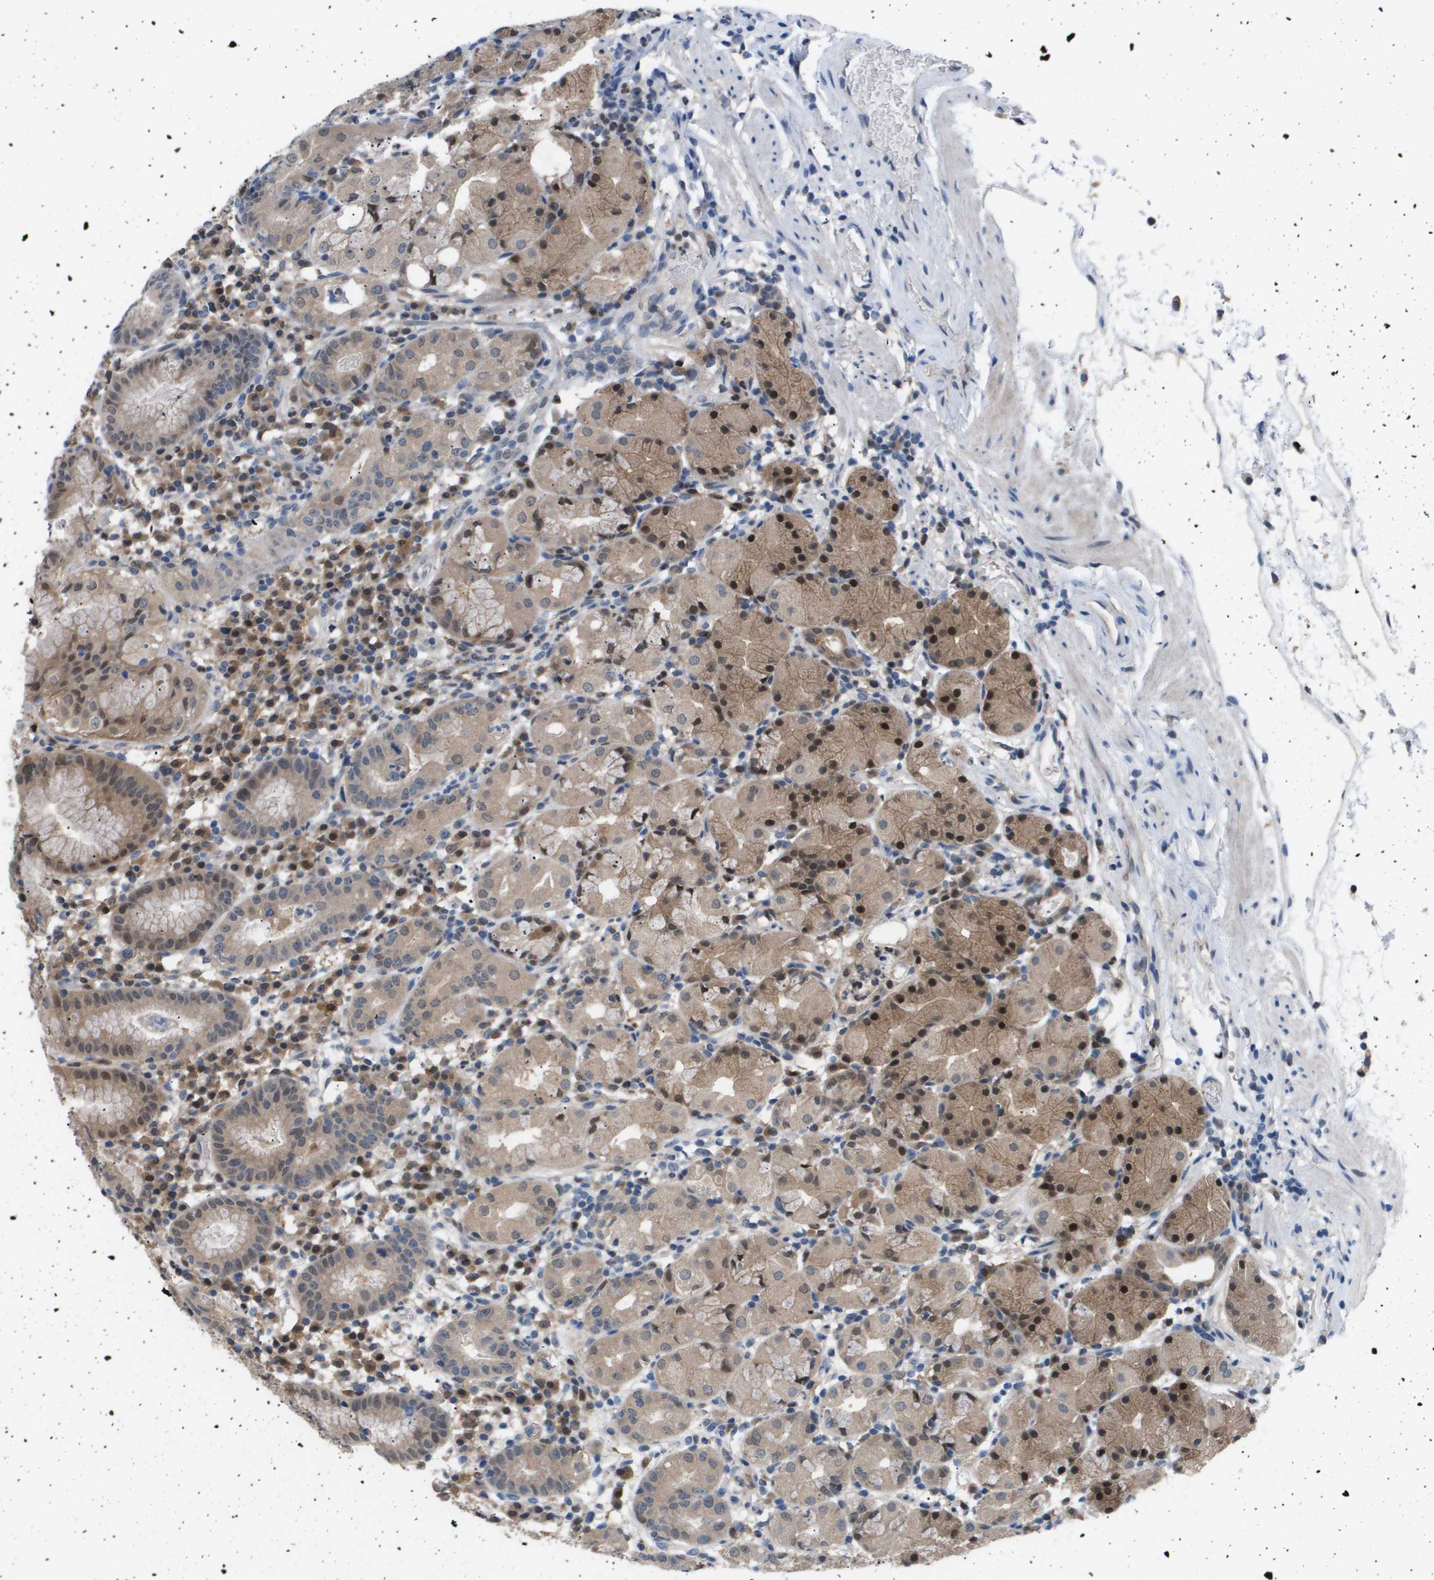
{"staining": {"intensity": "moderate", "quantity": "25%-75%", "location": "cytoplasmic/membranous,nuclear"}, "tissue": "stomach", "cell_type": "Glandular cells", "image_type": "normal", "snomed": [{"axis": "morphology", "description": "Normal tissue, NOS"}, {"axis": "topography", "description": "Stomach"}, {"axis": "topography", "description": "Stomach, lower"}], "caption": "Protein expression analysis of normal human stomach reveals moderate cytoplasmic/membranous,nuclear staining in about 25%-75% of glandular cells. The staining was performed using DAB, with brown indicating positive protein expression. Nuclei are stained blue with hematoxylin.", "gene": "AKR1A1", "patient": {"sex": "female", "age": 75}}